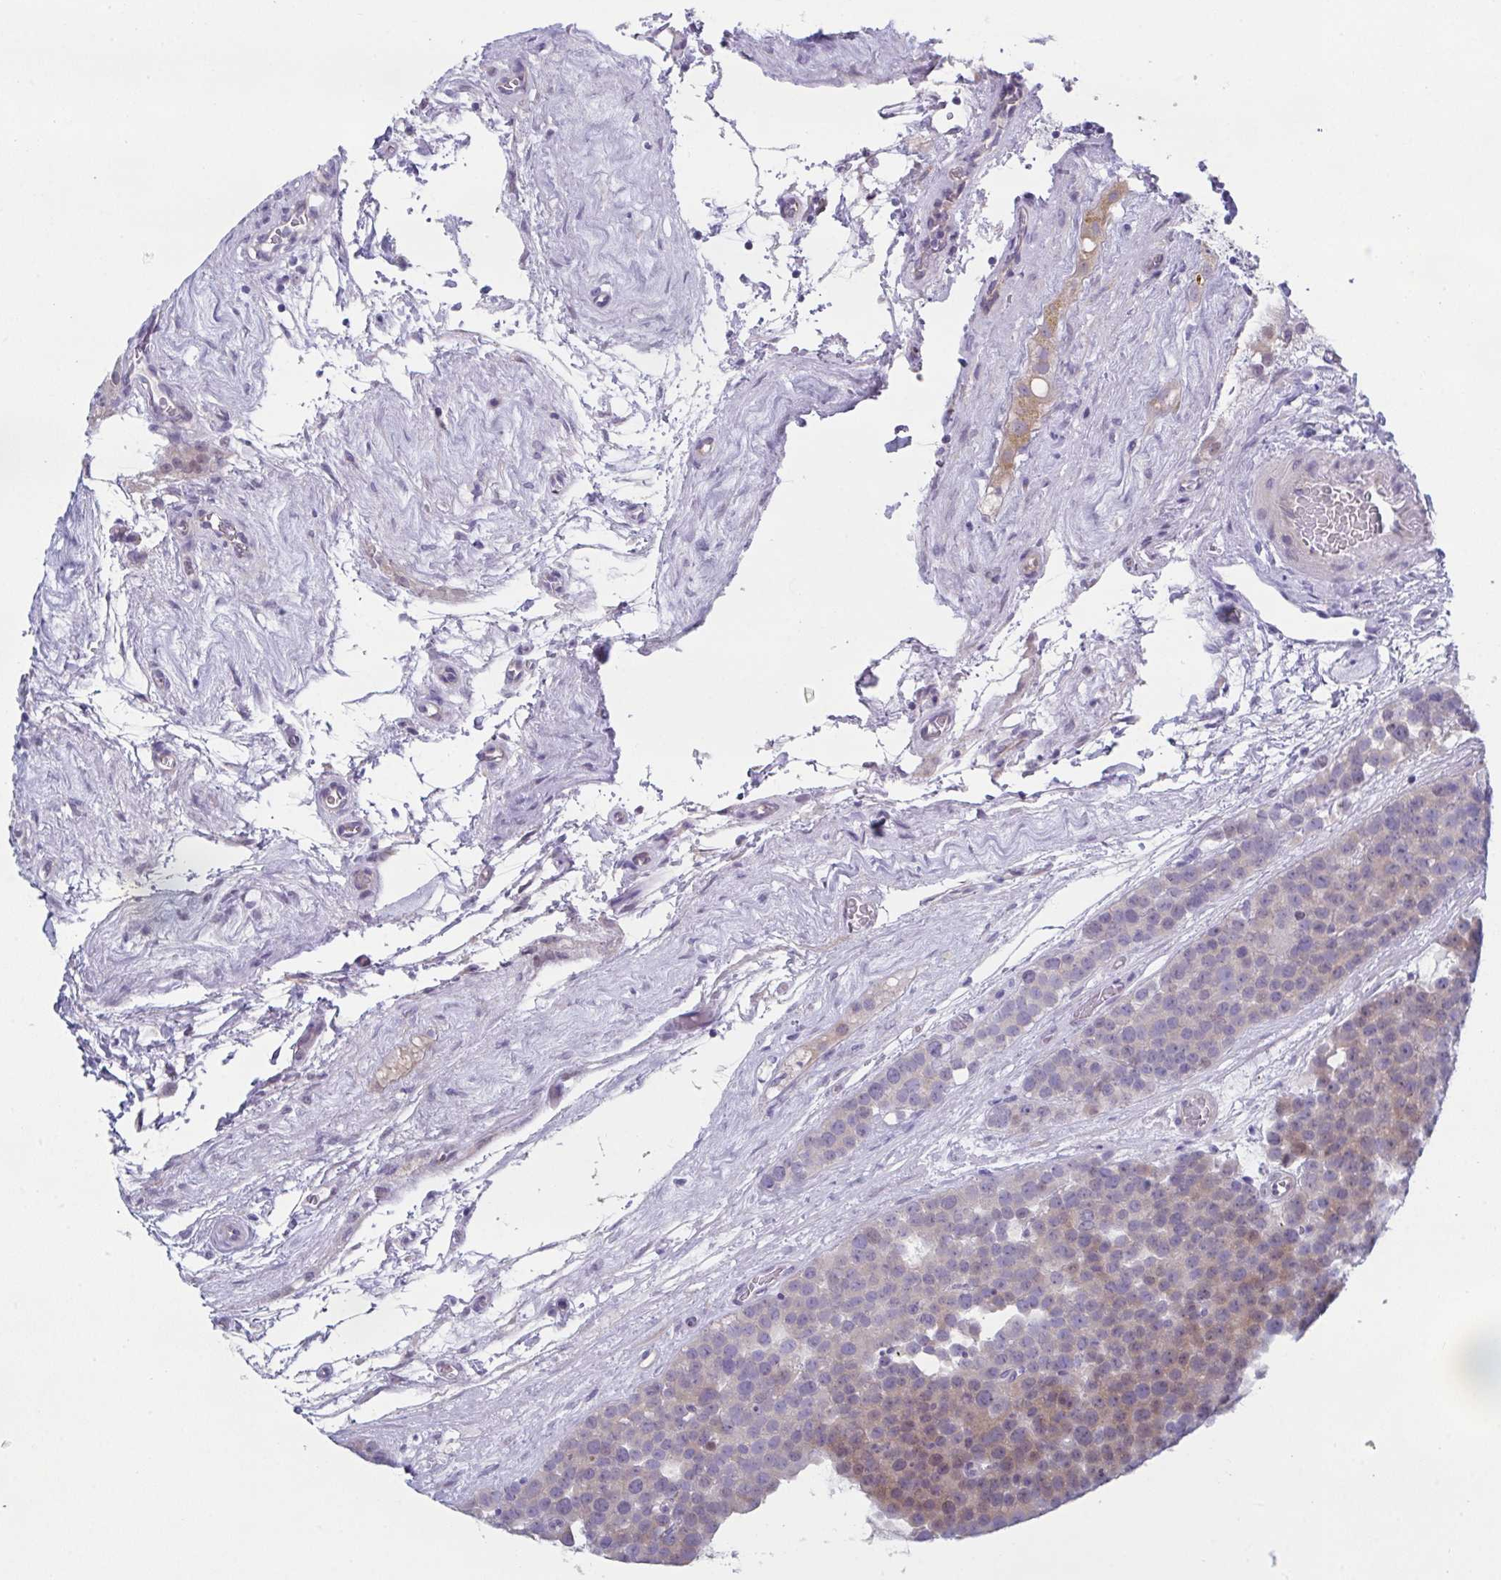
{"staining": {"intensity": "weak", "quantity": "25%-75%", "location": "cytoplasmic/membranous,nuclear"}, "tissue": "testis cancer", "cell_type": "Tumor cells", "image_type": "cancer", "snomed": [{"axis": "morphology", "description": "Seminoma, NOS"}, {"axis": "topography", "description": "Testis"}], "caption": "Seminoma (testis) tissue demonstrates weak cytoplasmic/membranous and nuclear staining in about 25%-75% of tumor cells", "gene": "FBXO47", "patient": {"sex": "male", "age": 71}}